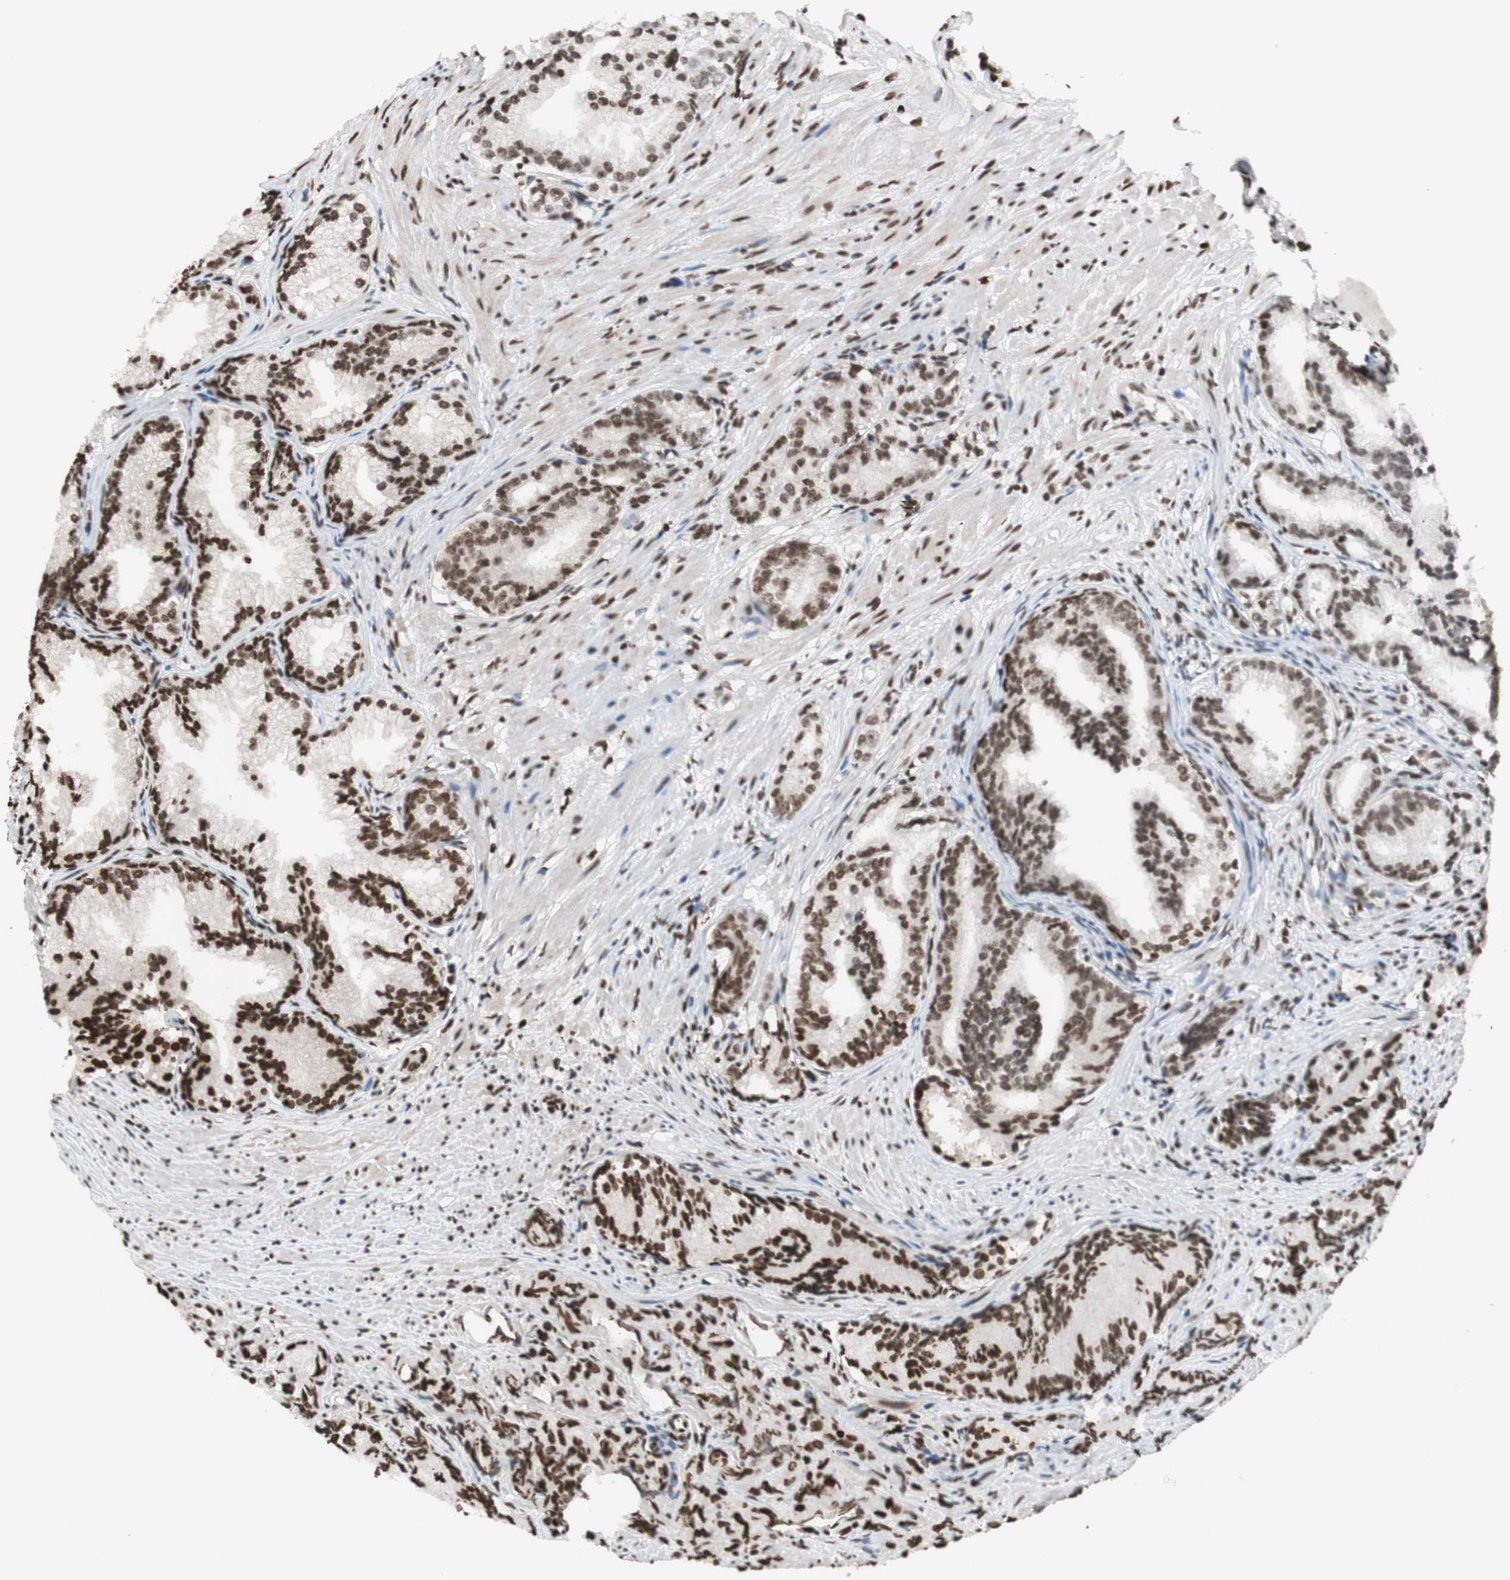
{"staining": {"intensity": "strong", "quantity": ">75%", "location": "nuclear"}, "tissue": "prostate cancer", "cell_type": "Tumor cells", "image_type": "cancer", "snomed": [{"axis": "morphology", "description": "Adenocarcinoma, Low grade"}, {"axis": "topography", "description": "Prostate"}], "caption": "Immunohistochemistry (IHC) histopathology image of neoplastic tissue: human prostate cancer (adenocarcinoma (low-grade)) stained using immunohistochemistry (IHC) demonstrates high levels of strong protein expression localized specifically in the nuclear of tumor cells, appearing as a nuclear brown color.", "gene": "NCOA3", "patient": {"sex": "male", "age": 72}}